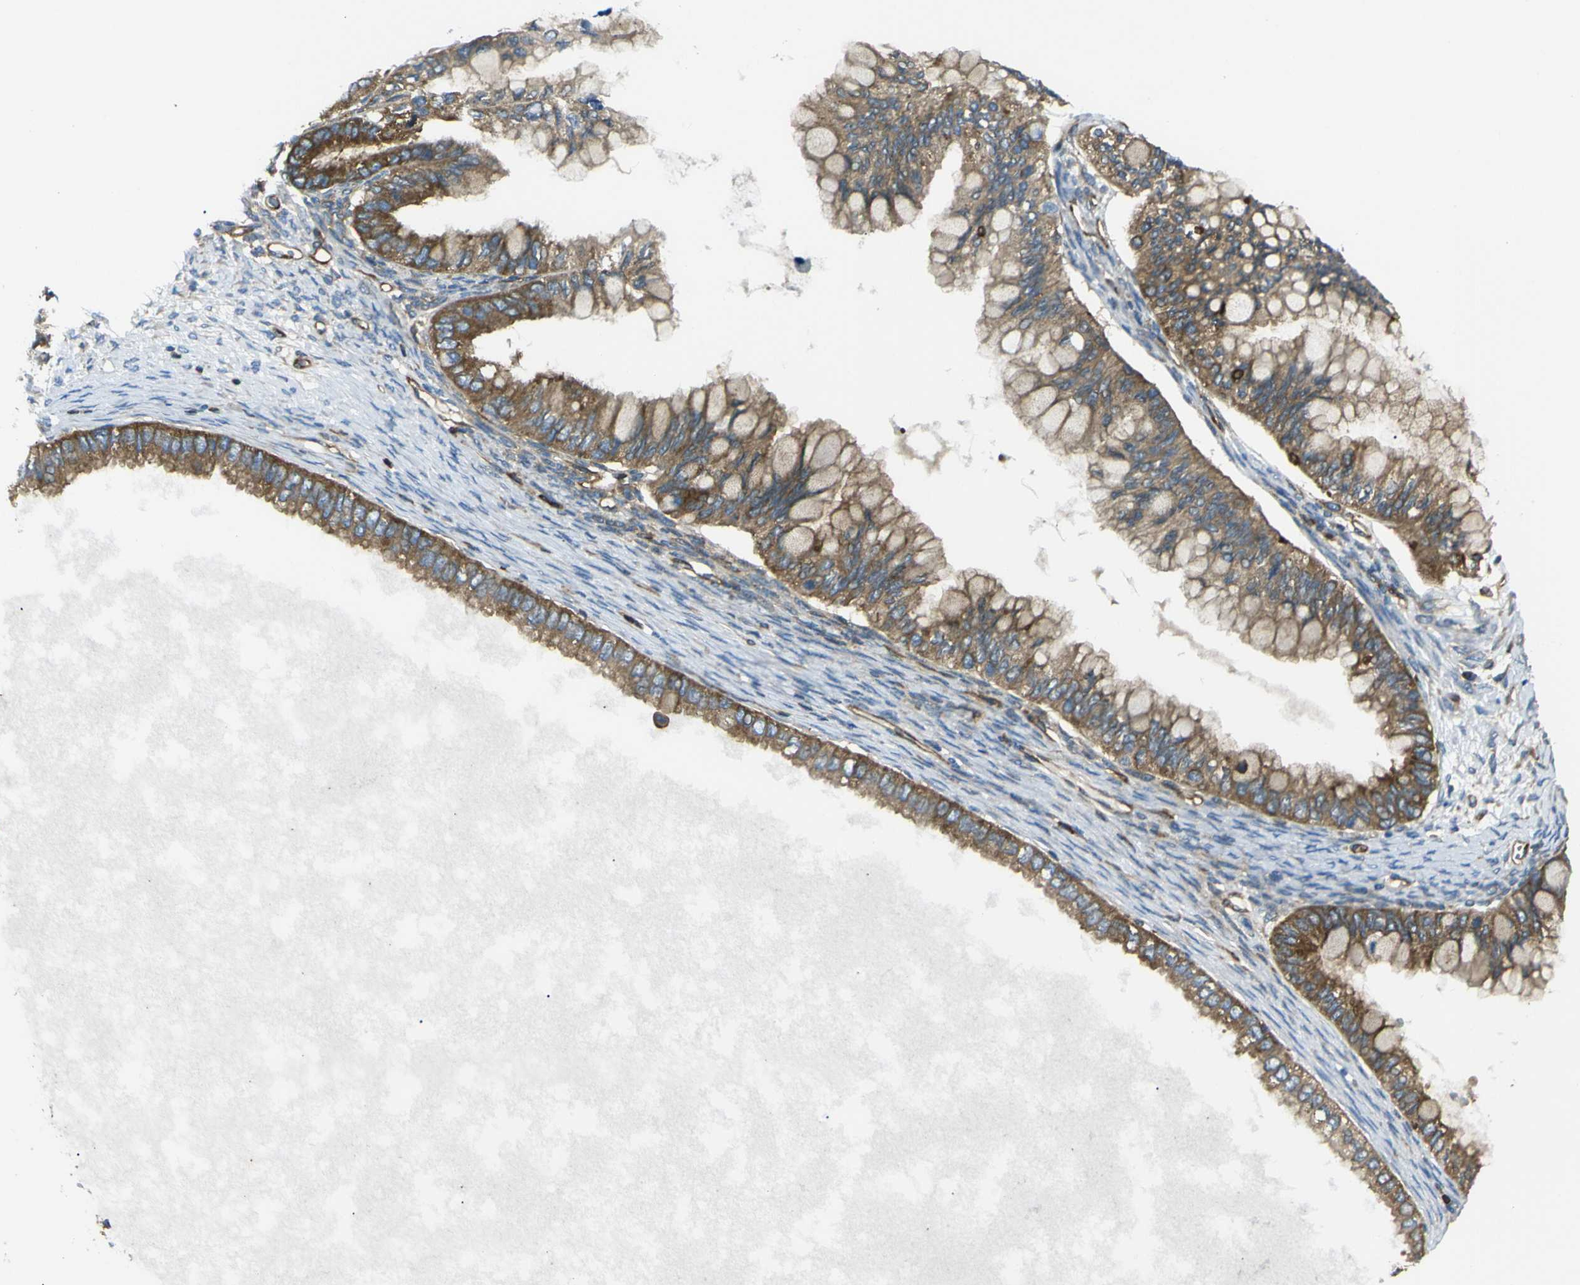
{"staining": {"intensity": "moderate", "quantity": ">75%", "location": "cytoplasmic/membranous"}, "tissue": "ovarian cancer", "cell_type": "Tumor cells", "image_type": "cancer", "snomed": [{"axis": "morphology", "description": "Cystadenocarcinoma, mucinous, NOS"}, {"axis": "topography", "description": "Ovary"}], "caption": "This photomicrograph displays ovarian mucinous cystadenocarcinoma stained with immunohistochemistry (IHC) to label a protein in brown. The cytoplasmic/membranous of tumor cells show moderate positivity for the protein. Nuclei are counter-stained blue.", "gene": "ARHGEF1", "patient": {"sex": "female", "age": 80}}